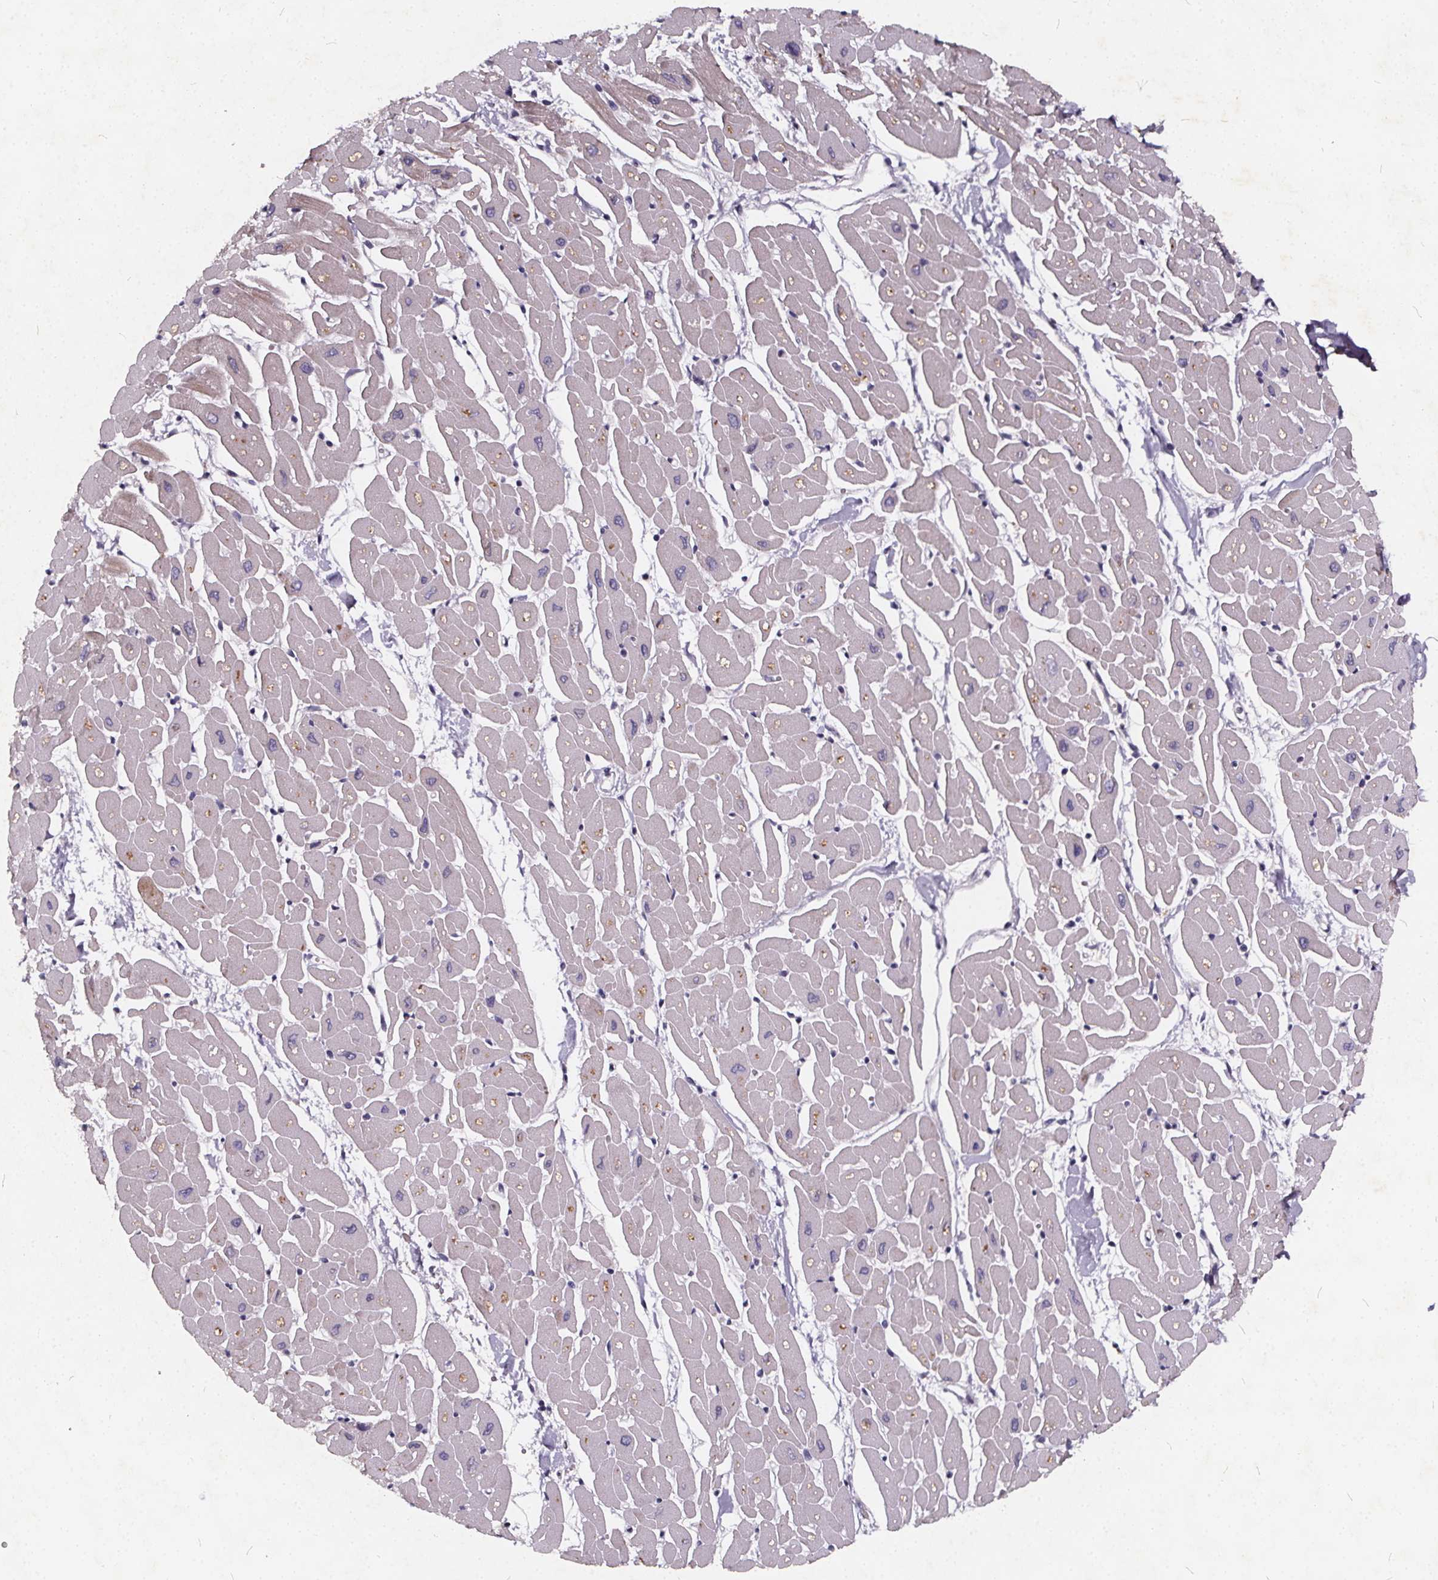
{"staining": {"intensity": "weak", "quantity": "25%-75%", "location": "cytoplasmic/membranous"}, "tissue": "heart muscle", "cell_type": "Cardiomyocytes", "image_type": "normal", "snomed": [{"axis": "morphology", "description": "Normal tissue, NOS"}, {"axis": "topography", "description": "Heart"}], "caption": "Brown immunohistochemical staining in unremarkable human heart muscle reveals weak cytoplasmic/membranous expression in approximately 25%-75% of cardiomyocytes. (brown staining indicates protein expression, while blue staining denotes nuclei).", "gene": "TSPAN14", "patient": {"sex": "male", "age": 57}}